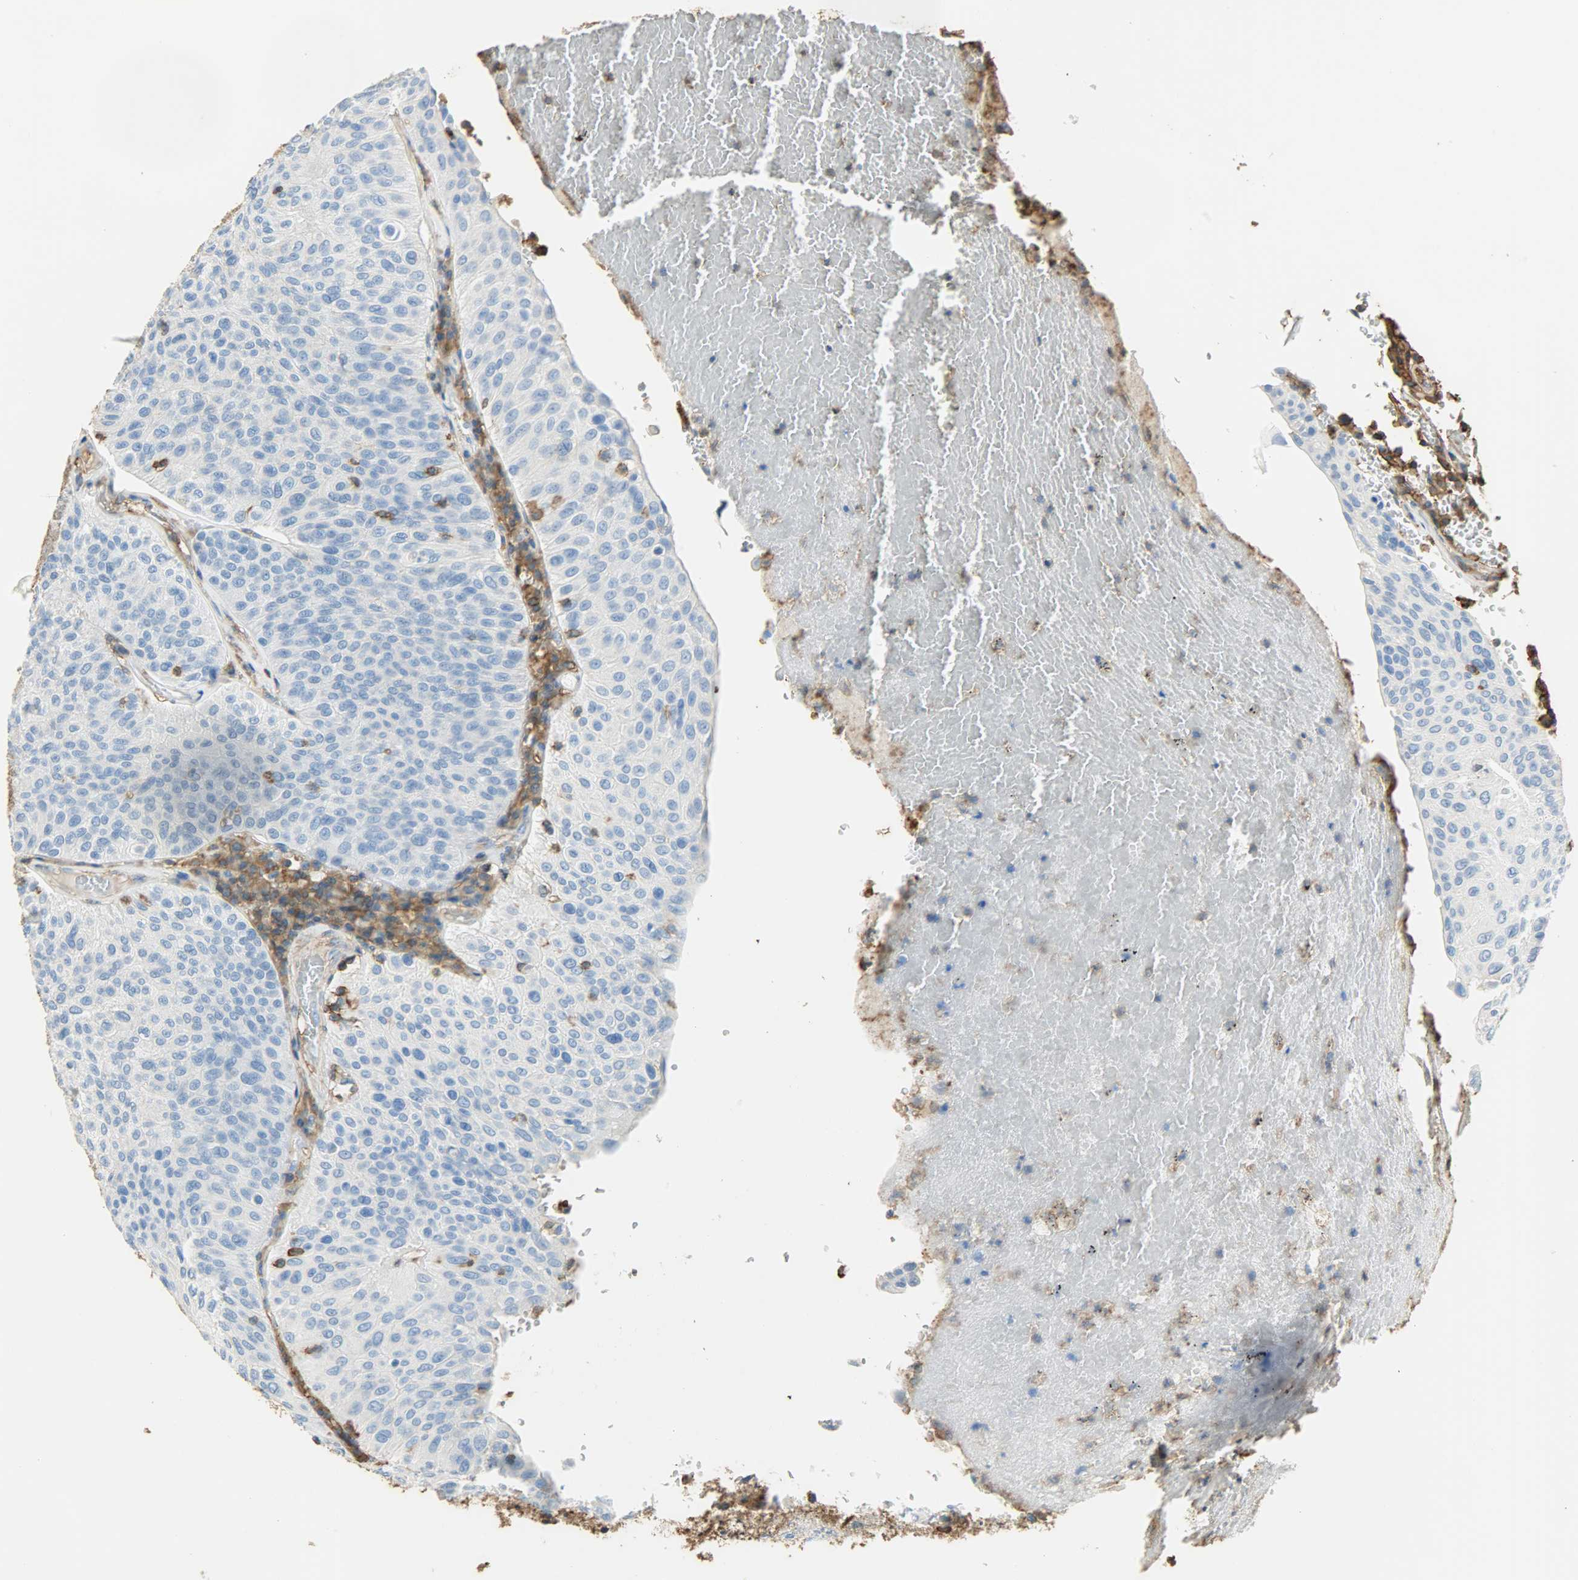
{"staining": {"intensity": "moderate", "quantity": "<25%", "location": "cytoplasmic/membranous"}, "tissue": "urothelial cancer", "cell_type": "Tumor cells", "image_type": "cancer", "snomed": [{"axis": "morphology", "description": "Urothelial carcinoma, High grade"}, {"axis": "topography", "description": "Urinary bladder"}], "caption": "This micrograph displays urothelial cancer stained with IHC to label a protein in brown. The cytoplasmic/membranous of tumor cells show moderate positivity for the protein. Nuclei are counter-stained blue.", "gene": "ANXA6", "patient": {"sex": "male", "age": 66}}